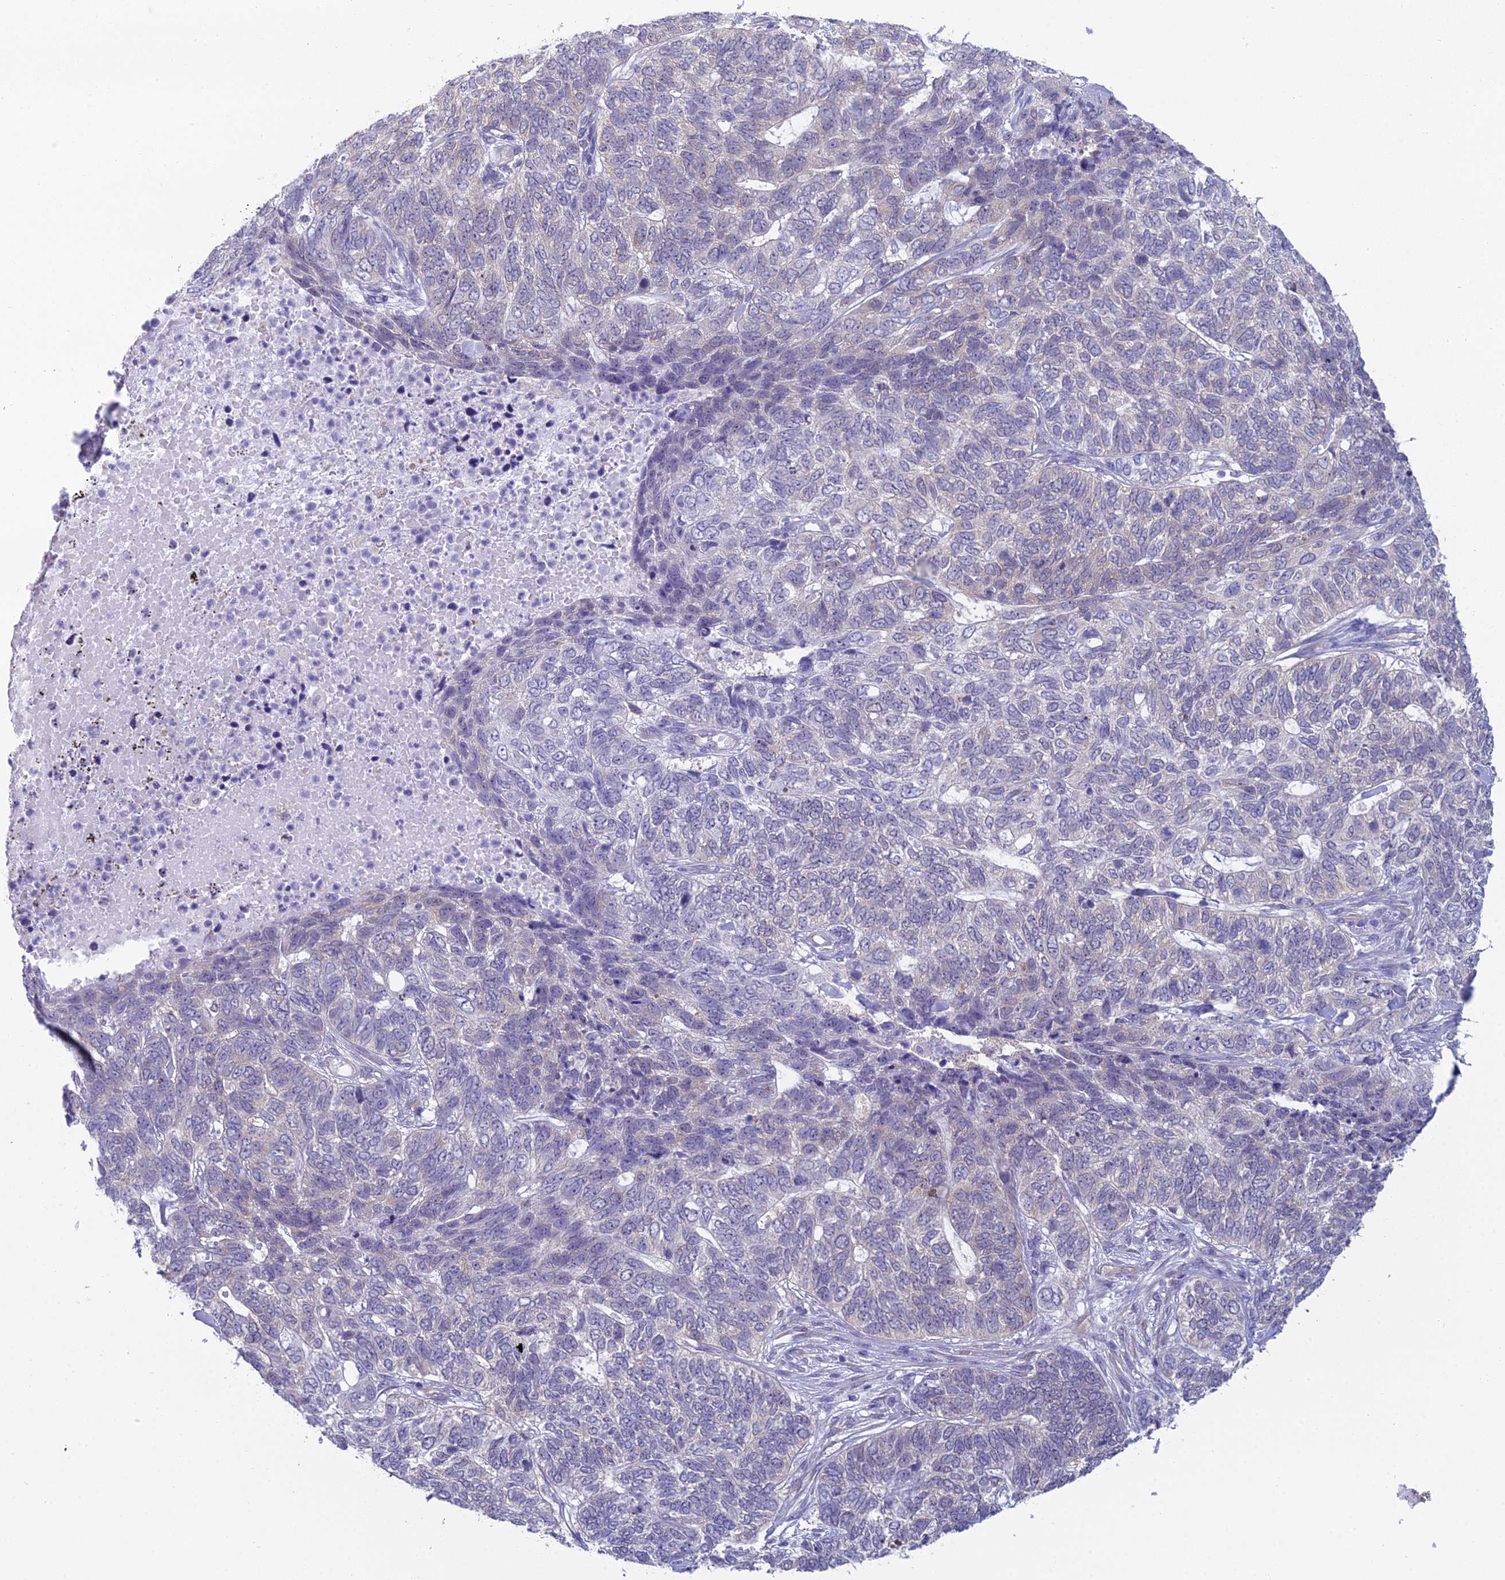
{"staining": {"intensity": "negative", "quantity": "none", "location": "none"}, "tissue": "skin cancer", "cell_type": "Tumor cells", "image_type": "cancer", "snomed": [{"axis": "morphology", "description": "Basal cell carcinoma"}, {"axis": "topography", "description": "Skin"}], "caption": "Basal cell carcinoma (skin) was stained to show a protein in brown. There is no significant positivity in tumor cells.", "gene": "GNPNAT1", "patient": {"sex": "female", "age": 65}}